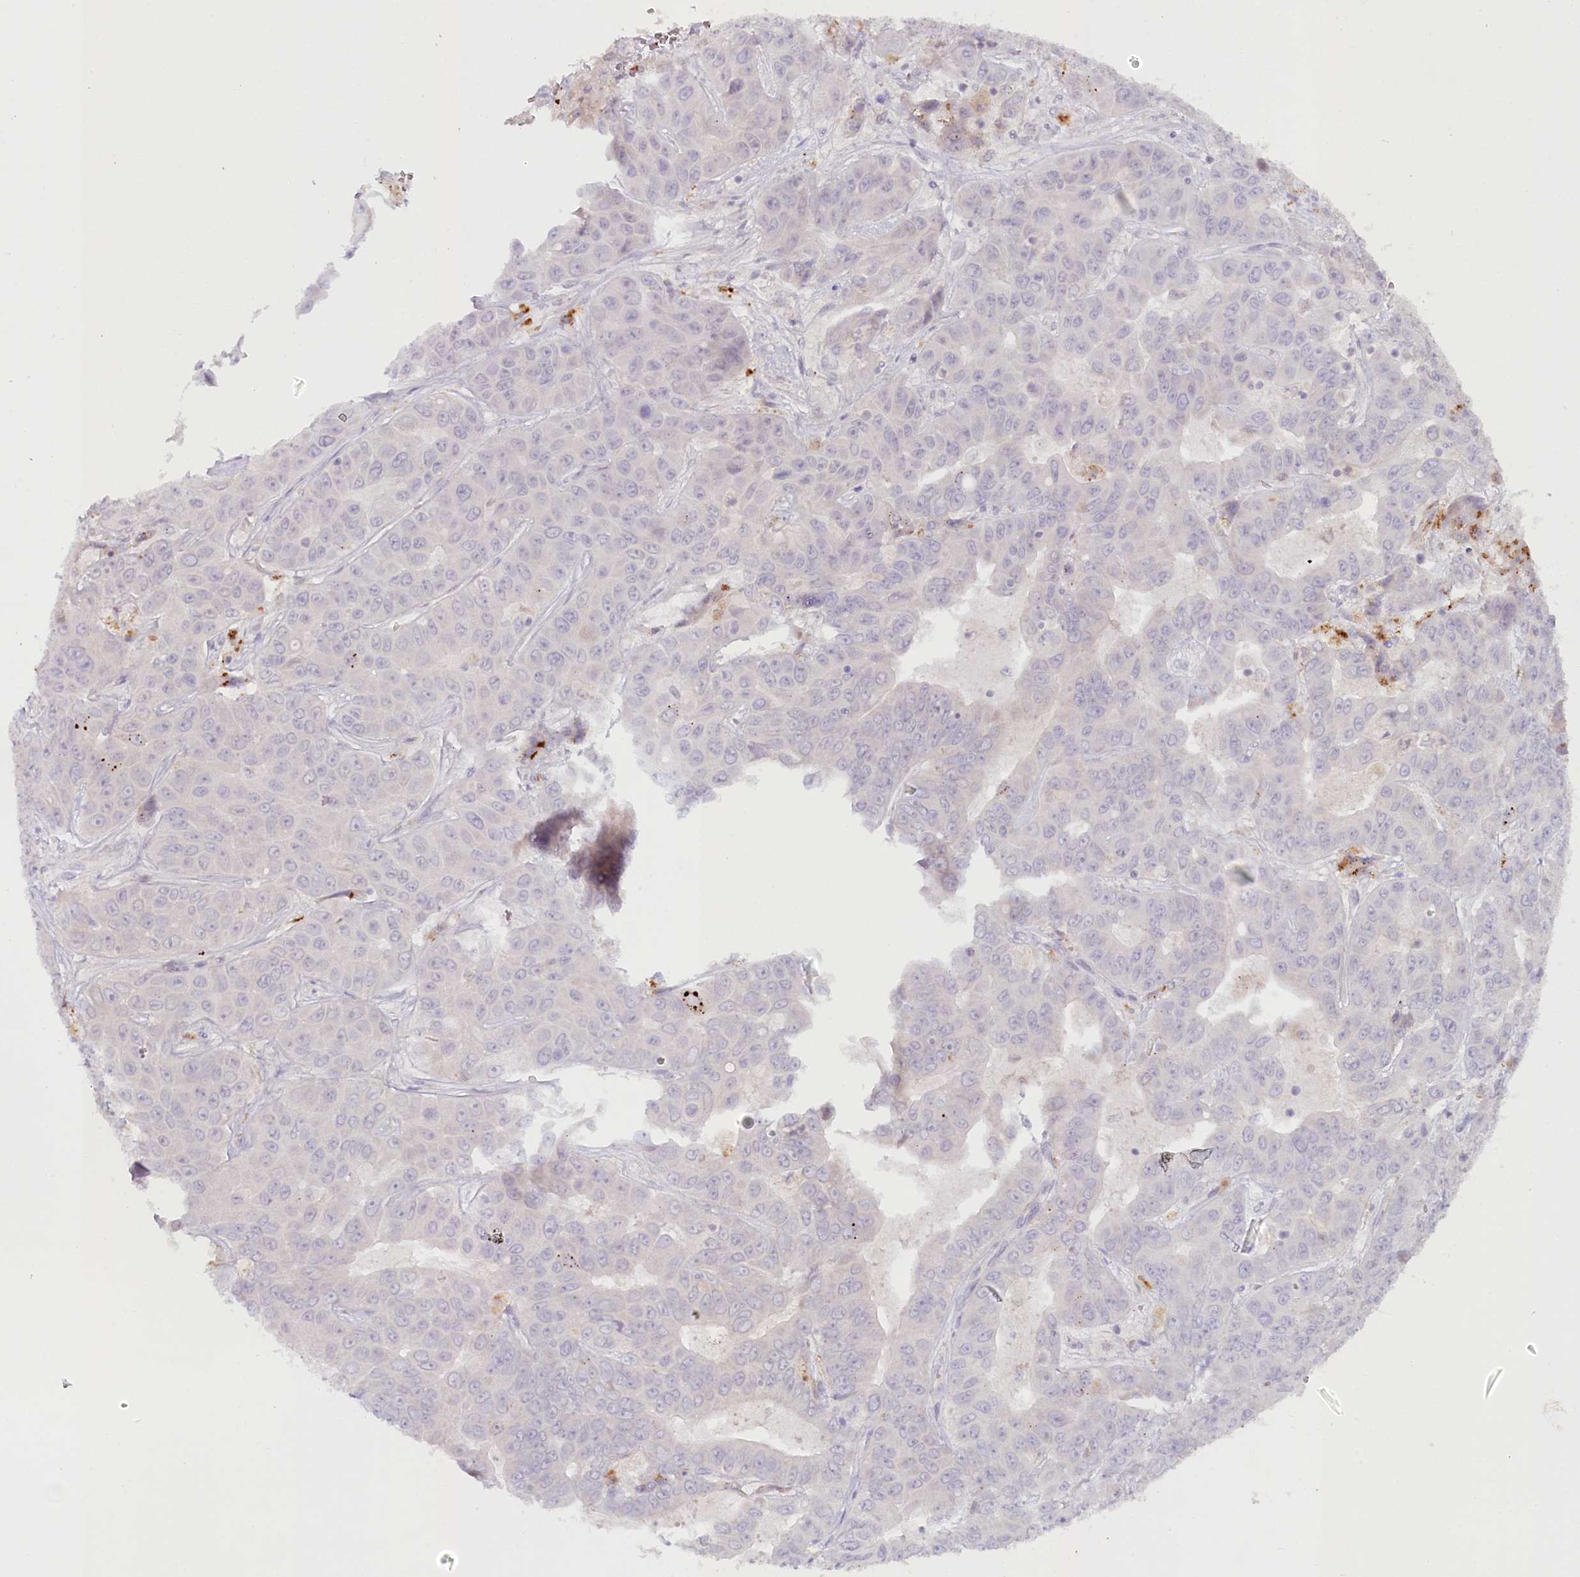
{"staining": {"intensity": "negative", "quantity": "none", "location": "none"}, "tissue": "liver cancer", "cell_type": "Tumor cells", "image_type": "cancer", "snomed": [{"axis": "morphology", "description": "Cholangiocarcinoma"}, {"axis": "topography", "description": "Liver"}], "caption": "An immunohistochemistry (IHC) image of liver cancer (cholangiocarcinoma) is shown. There is no staining in tumor cells of liver cancer (cholangiocarcinoma).", "gene": "PSAPL1", "patient": {"sex": "female", "age": 52}}